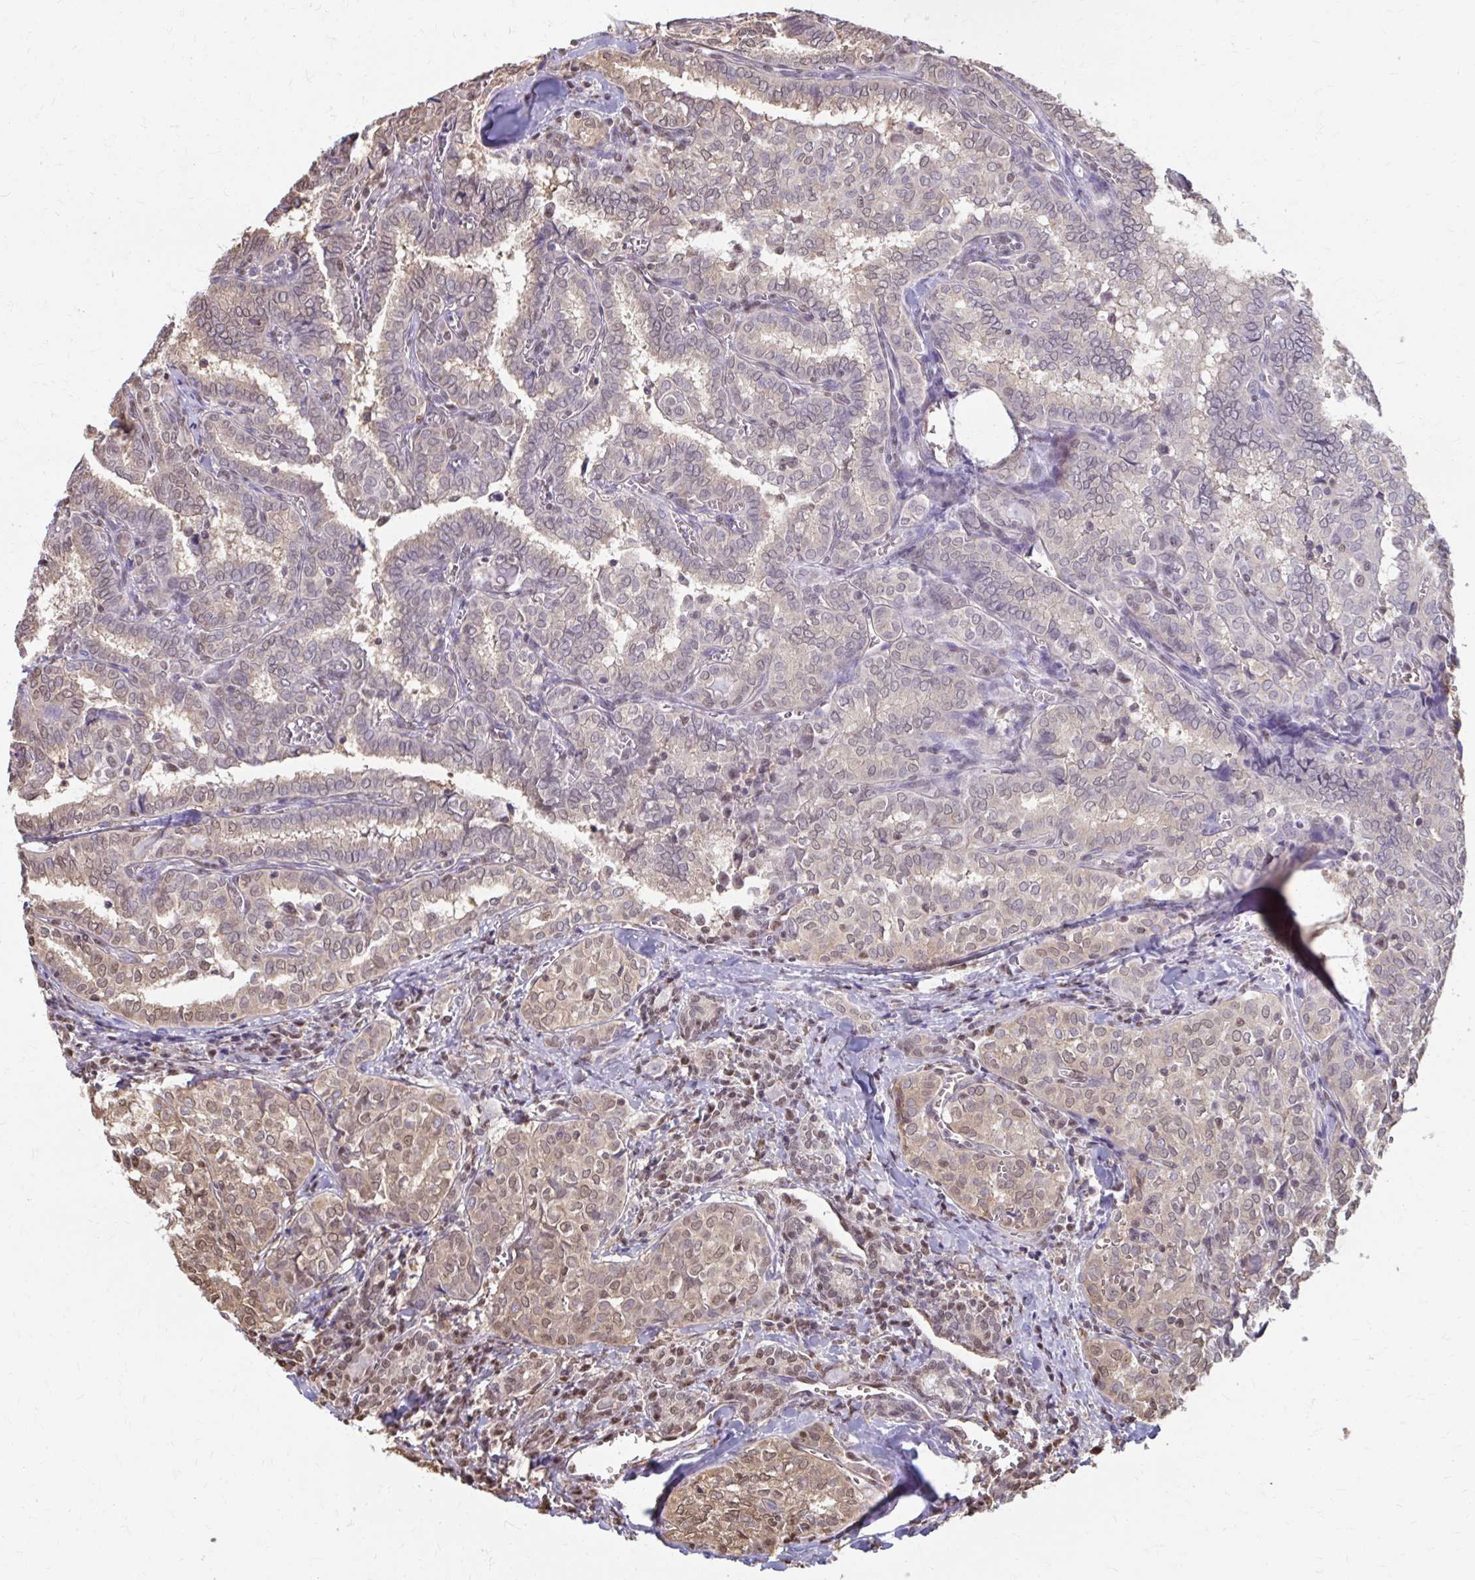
{"staining": {"intensity": "weak", "quantity": "25%-75%", "location": "cytoplasmic/membranous,nuclear"}, "tissue": "thyroid cancer", "cell_type": "Tumor cells", "image_type": "cancer", "snomed": [{"axis": "morphology", "description": "Papillary adenocarcinoma, NOS"}, {"axis": "topography", "description": "Thyroid gland"}], "caption": "Protein staining exhibits weak cytoplasmic/membranous and nuclear expression in about 25%-75% of tumor cells in thyroid cancer. (DAB = brown stain, brightfield microscopy at high magnification).", "gene": "ING4", "patient": {"sex": "female", "age": 30}}